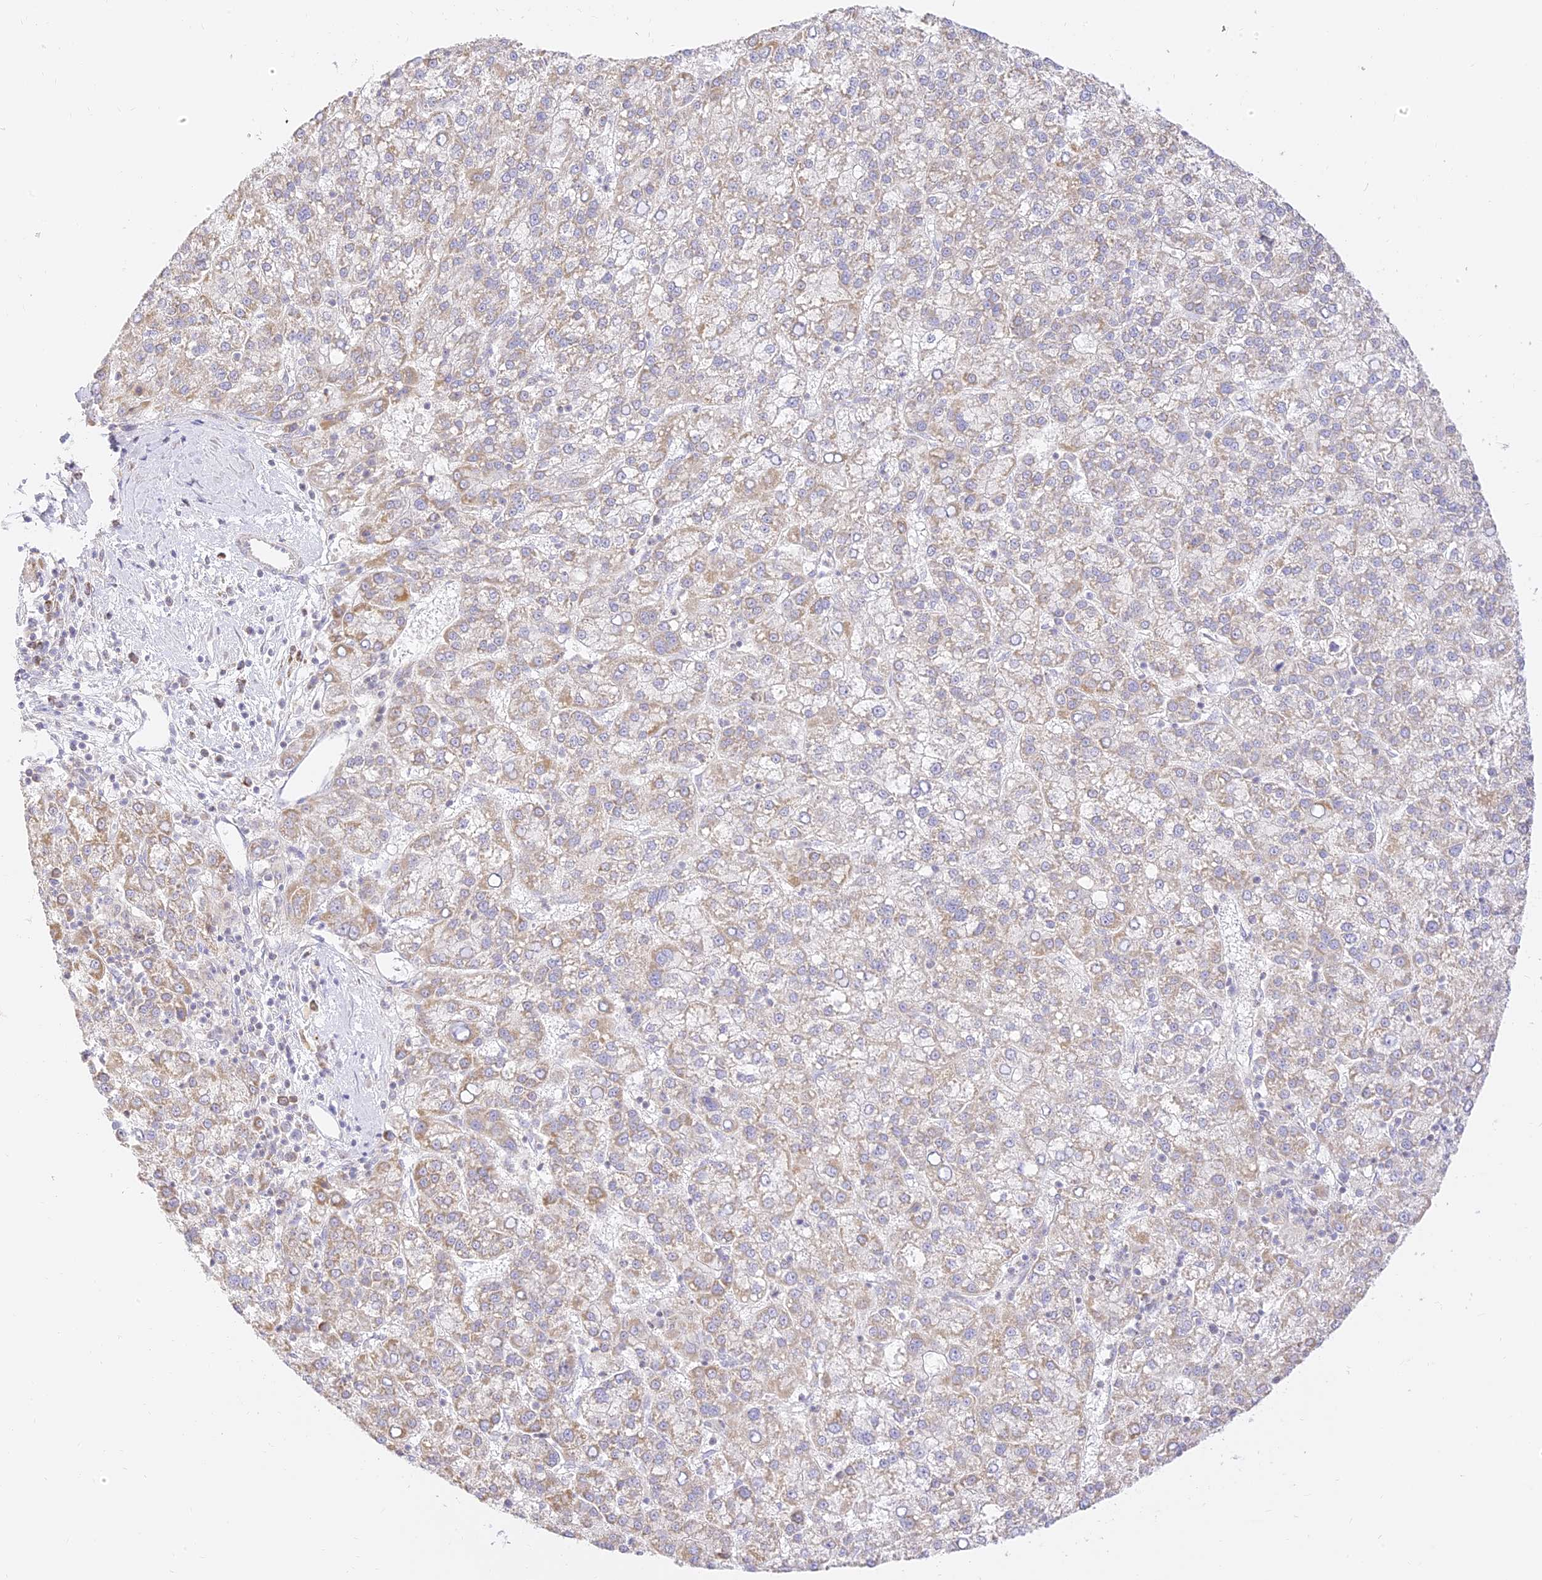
{"staining": {"intensity": "weak", "quantity": "25%-75%", "location": "cytoplasmic/membranous"}, "tissue": "liver cancer", "cell_type": "Tumor cells", "image_type": "cancer", "snomed": [{"axis": "morphology", "description": "Carcinoma, Hepatocellular, NOS"}, {"axis": "topography", "description": "Liver"}], "caption": "The image displays immunohistochemical staining of liver cancer. There is weak cytoplasmic/membranous expression is present in approximately 25%-75% of tumor cells.", "gene": "LRRC15", "patient": {"sex": "female", "age": 58}}